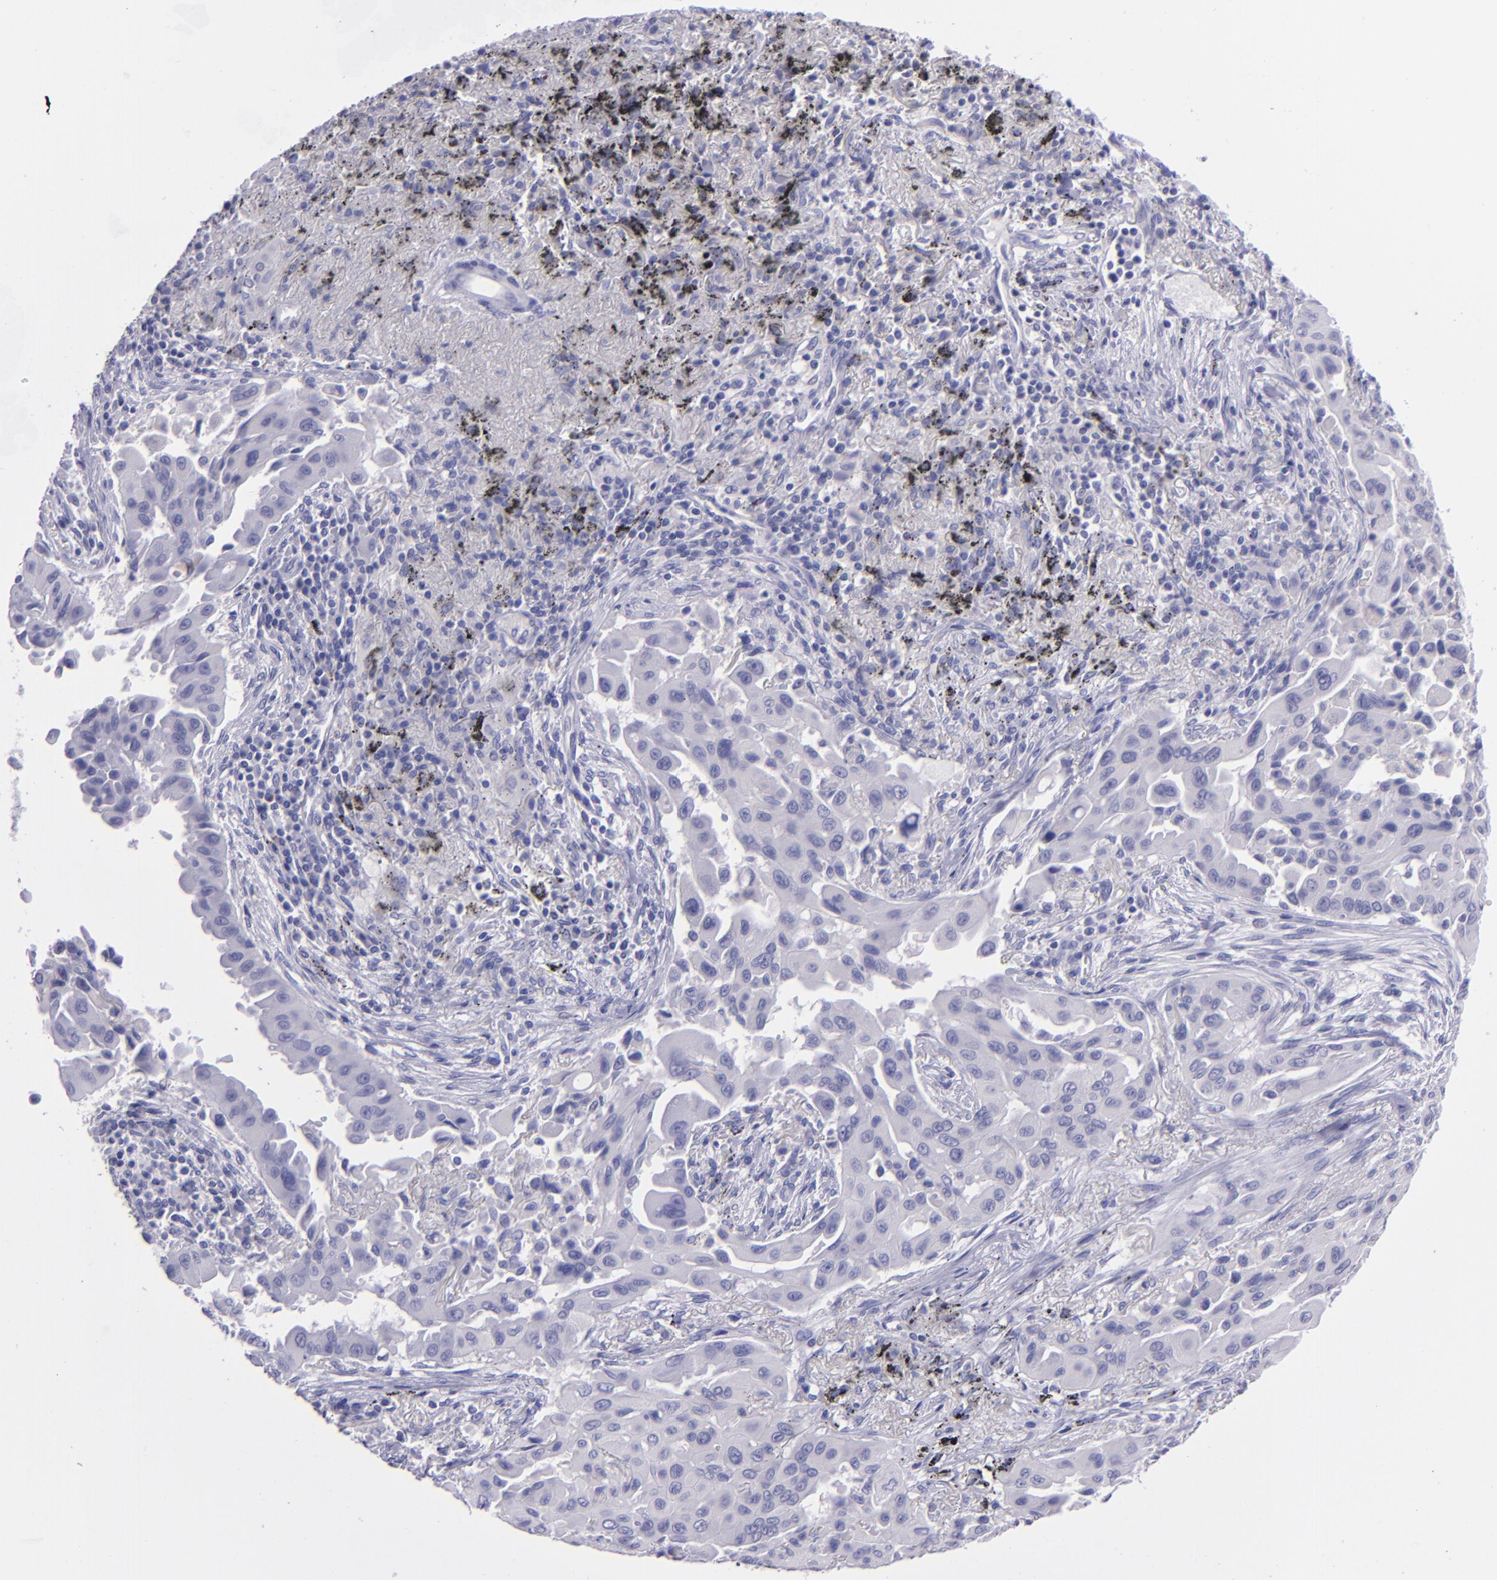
{"staining": {"intensity": "negative", "quantity": "none", "location": "none"}, "tissue": "lung cancer", "cell_type": "Tumor cells", "image_type": "cancer", "snomed": [{"axis": "morphology", "description": "Adenocarcinoma, NOS"}, {"axis": "topography", "description": "Lung"}], "caption": "The histopathology image exhibits no staining of tumor cells in lung cancer (adenocarcinoma).", "gene": "TNNT3", "patient": {"sex": "male", "age": 68}}